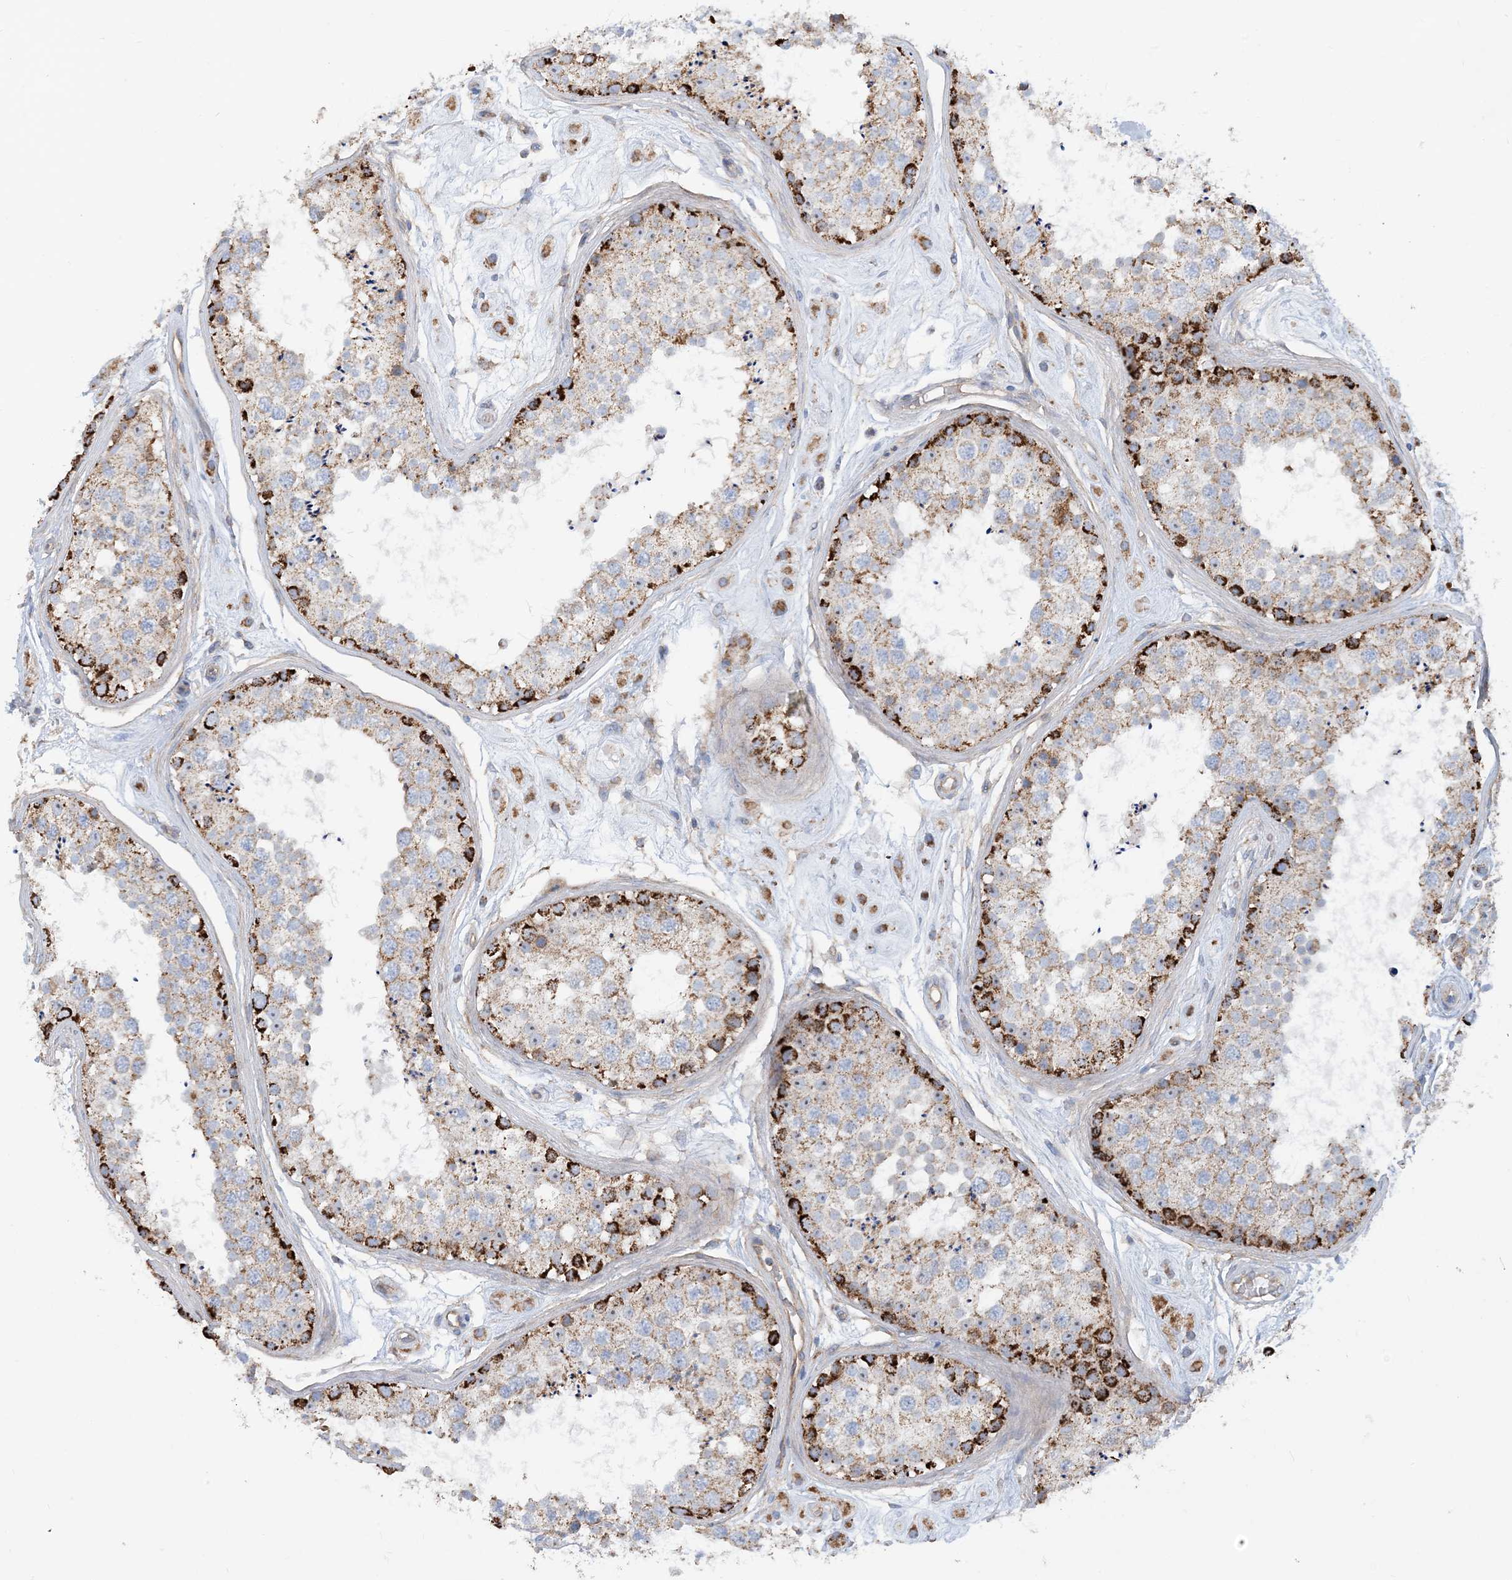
{"staining": {"intensity": "strong", "quantity": "<25%", "location": "cytoplasmic/membranous"}, "tissue": "testis", "cell_type": "Cells in seminiferous ducts", "image_type": "normal", "snomed": [{"axis": "morphology", "description": "Normal tissue, NOS"}, {"axis": "topography", "description": "Testis"}], "caption": "About <25% of cells in seminiferous ducts in benign testis show strong cytoplasmic/membranous protein expression as visualized by brown immunohistochemical staining.", "gene": "PHOSPHO2", "patient": {"sex": "male", "age": 25}}